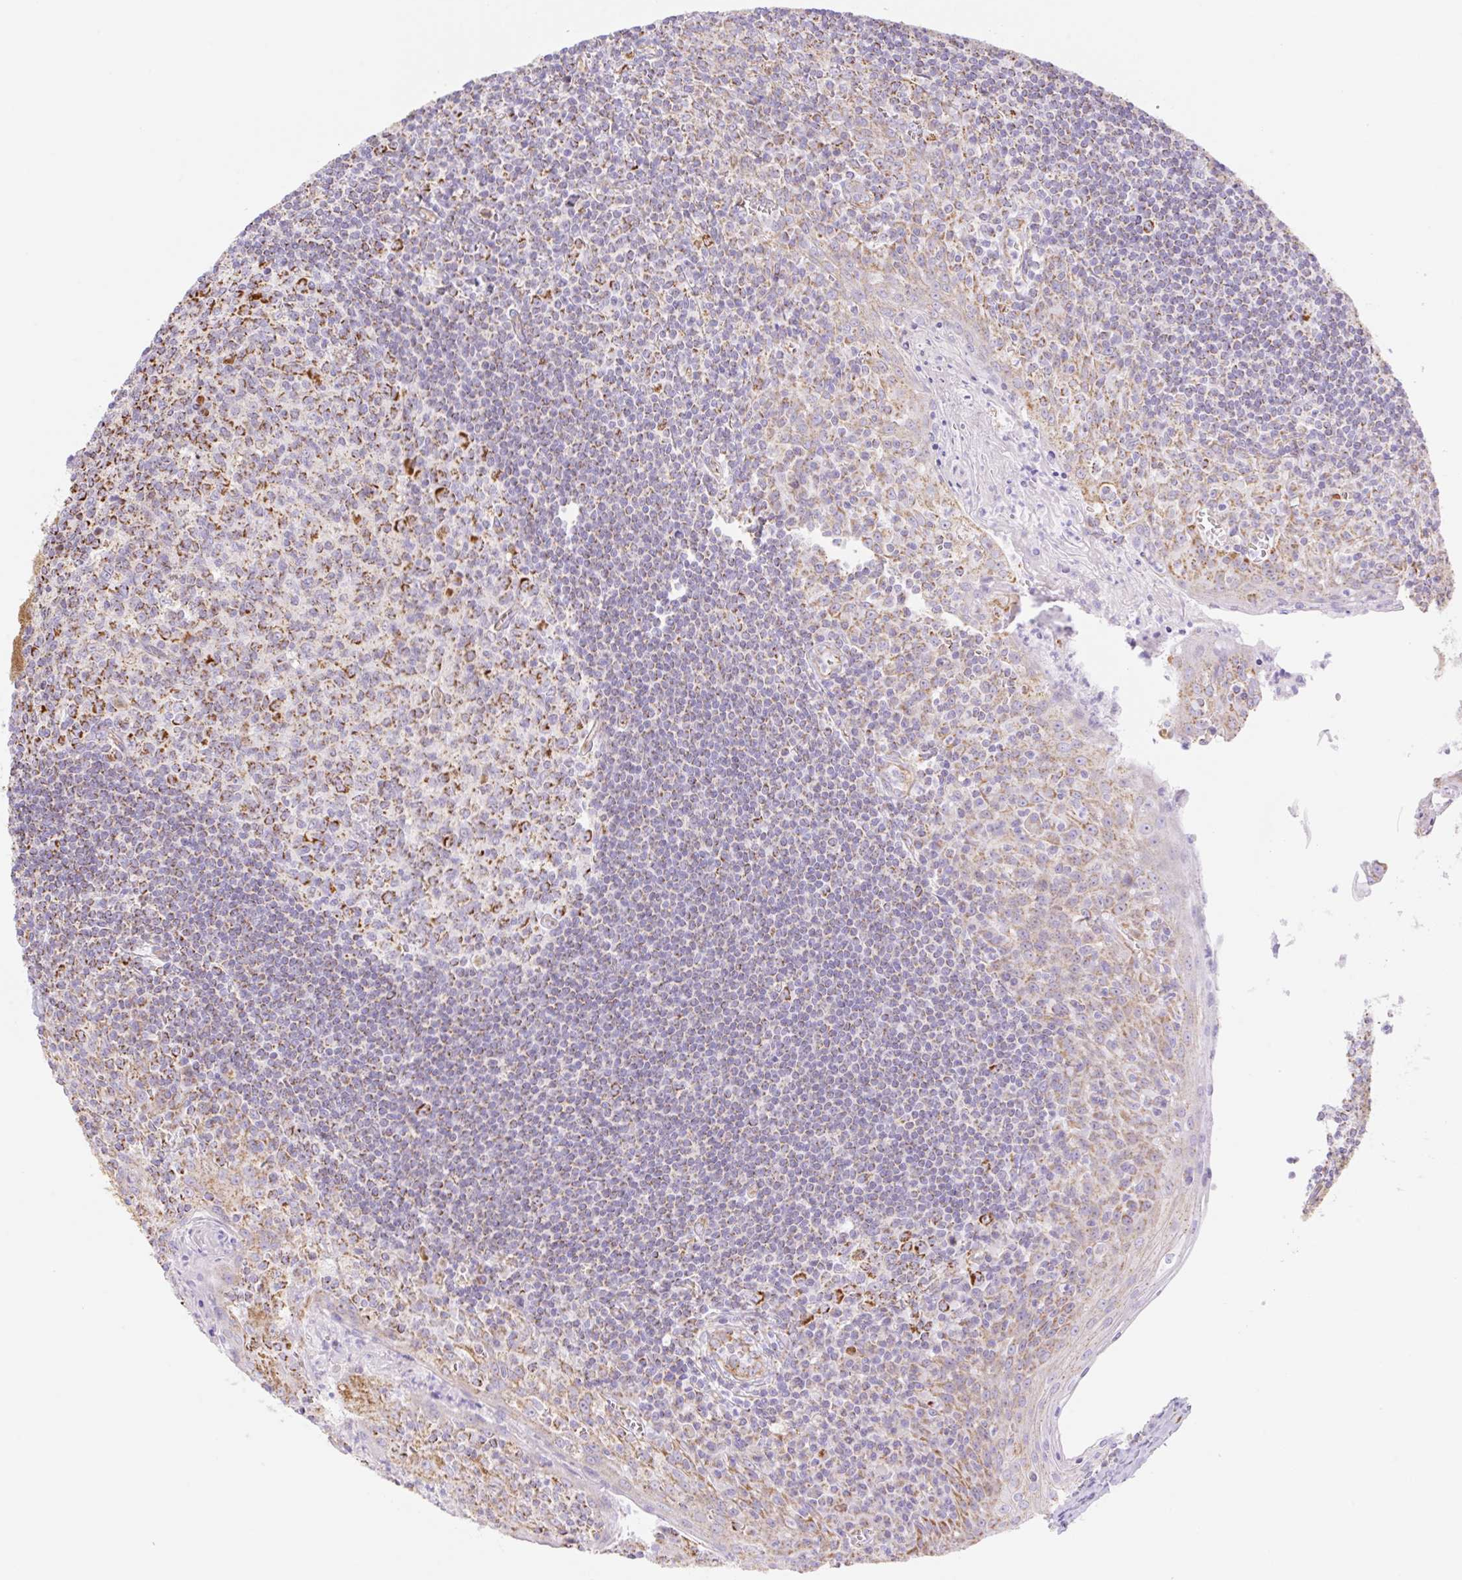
{"staining": {"intensity": "strong", "quantity": "<25%", "location": "cytoplasmic/membranous"}, "tissue": "tonsil", "cell_type": "Germinal center cells", "image_type": "normal", "snomed": [{"axis": "morphology", "description": "Normal tissue, NOS"}, {"axis": "topography", "description": "Tonsil"}], "caption": "Immunohistochemical staining of unremarkable tonsil shows strong cytoplasmic/membranous protein expression in approximately <25% of germinal center cells. (Brightfield microscopy of DAB IHC at high magnification).", "gene": "ESAM", "patient": {"sex": "male", "age": 27}}